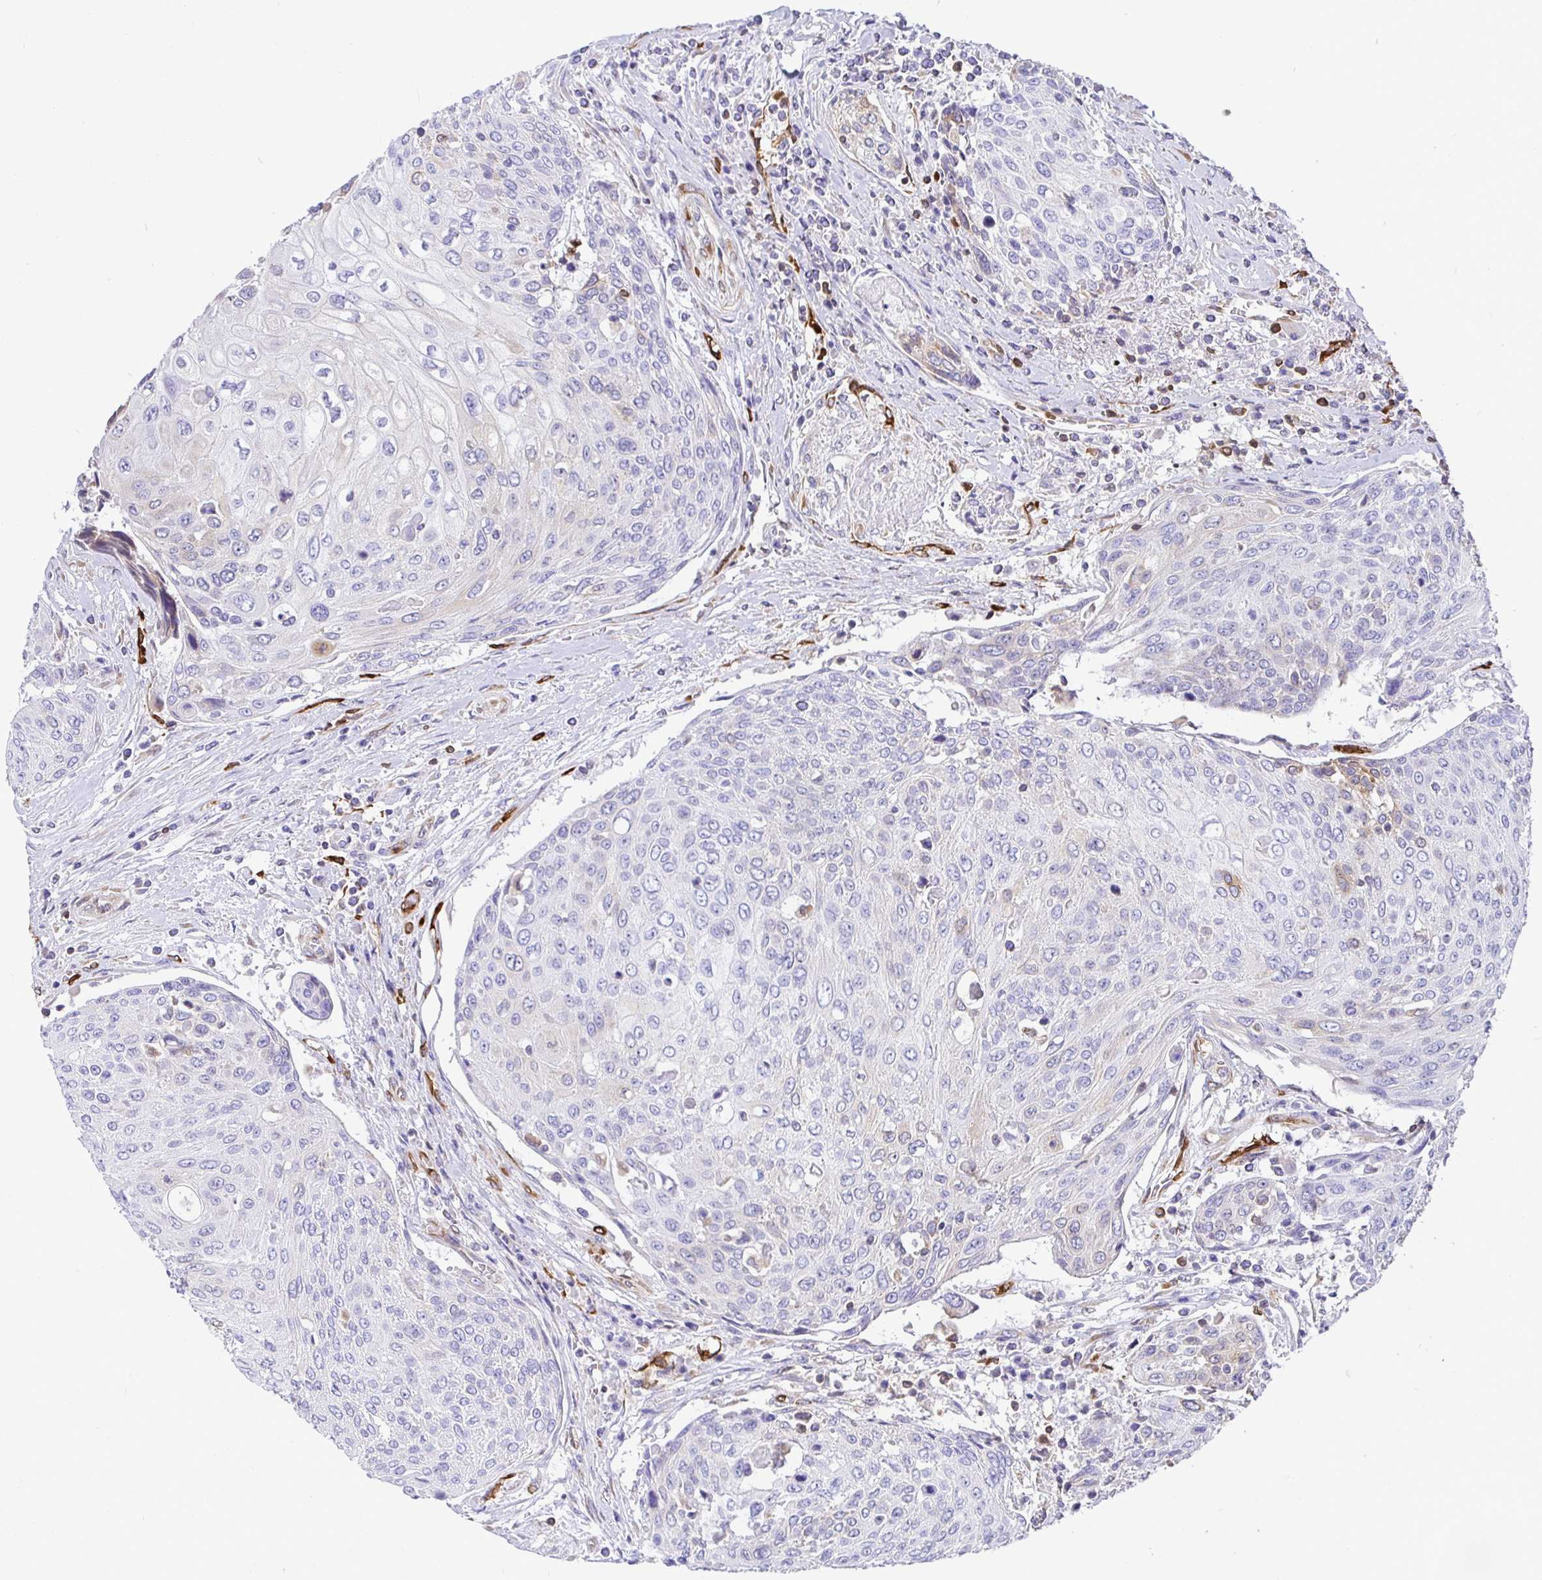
{"staining": {"intensity": "negative", "quantity": "none", "location": "none"}, "tissue": "urothelial cancer", "cell_type": "Tumor cells", "image_type": "cancer", "snomed": [{"axis": "morphology", "description": "Urothelial carcinoma, High grade"}, {"axis": "topography", "description": "Urinary bladder"}], "caption": "This is an immunohistochemistry (IHC) image of high-grade urothelial carcinoma. There is no staining in tumor cells.", "gene": "TP53I11", "patient": {"sex": "female", "age": 70}}